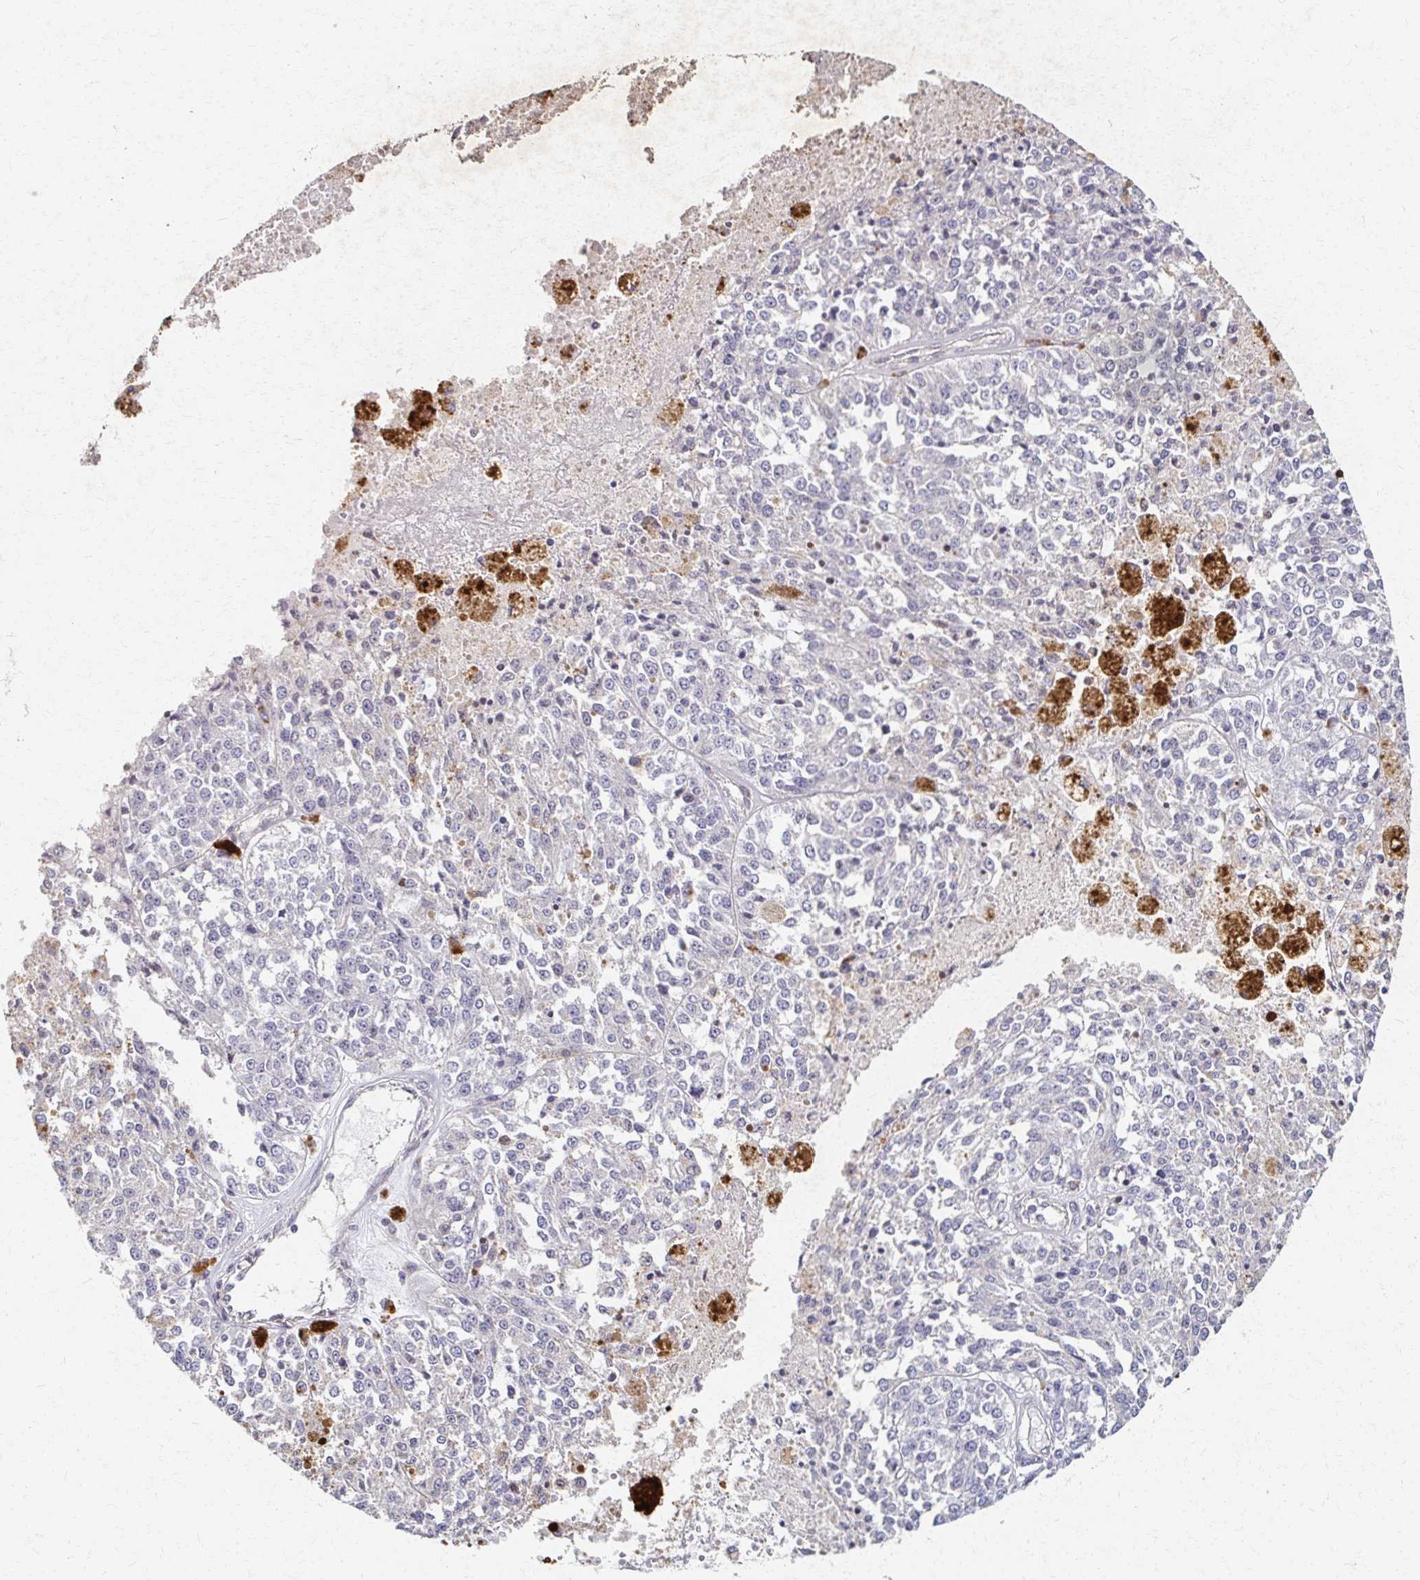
{"staining": {"intensity": "negative", "quantity": "none", "location": "none"}, "tissue": "melanoma", "cell_type": "Tumor cells", "image_type": "cancer", "snomed": [{"axis": "morphology", "description": "Malignant melanoma, Metastatic site"}, {"axis": "topography", "description": "Lymph node"}], "caption": "Immunohistochemical staining of human malignant melanoma (metastatic site) displays no significant expression in tumor cells.", "gene": "EOLA2", "patient": {"sex": "female", "age": 64}}